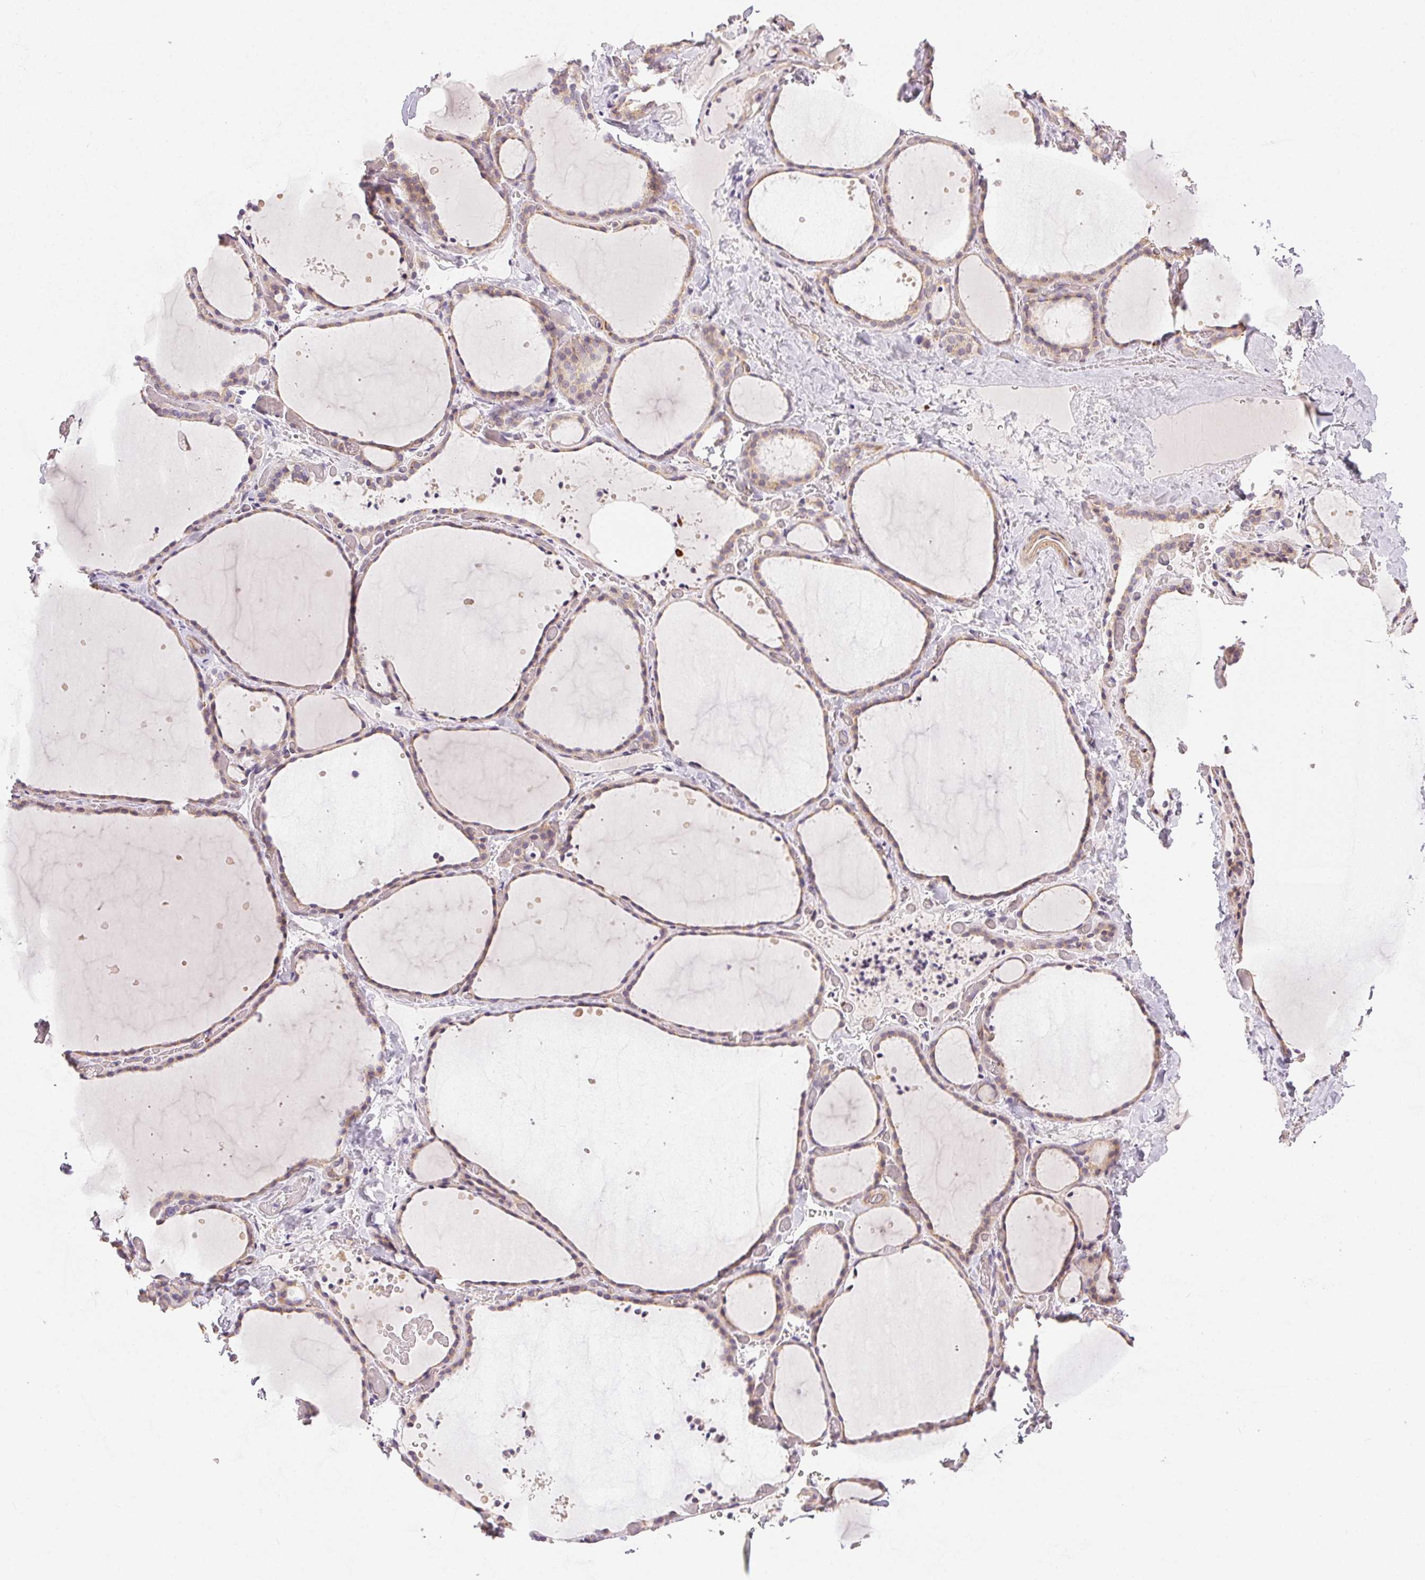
{"staining": {"intensity": "weak", "quantity": "25%-75%", "location": "cytoplasmic/membranous"}, "tissue": "thyroid gland", "cell_type": "Glandular cells", "image_type": "normal", "snomed": [{"axis": "morphology", "description": "Normal tissue, NOS"}, {"axis": "topography", "description": "Thyroid gland"}], "caption": "Weak cytoplasmic/membranous protein staining is present in approximately 25%-75% of glandular cells in thyroid gland. The protein is shown in brown color, while the nuclei are stained blue.", "gene": "RPGRIP1", "patient": {"sex": "female", "age": 36}}